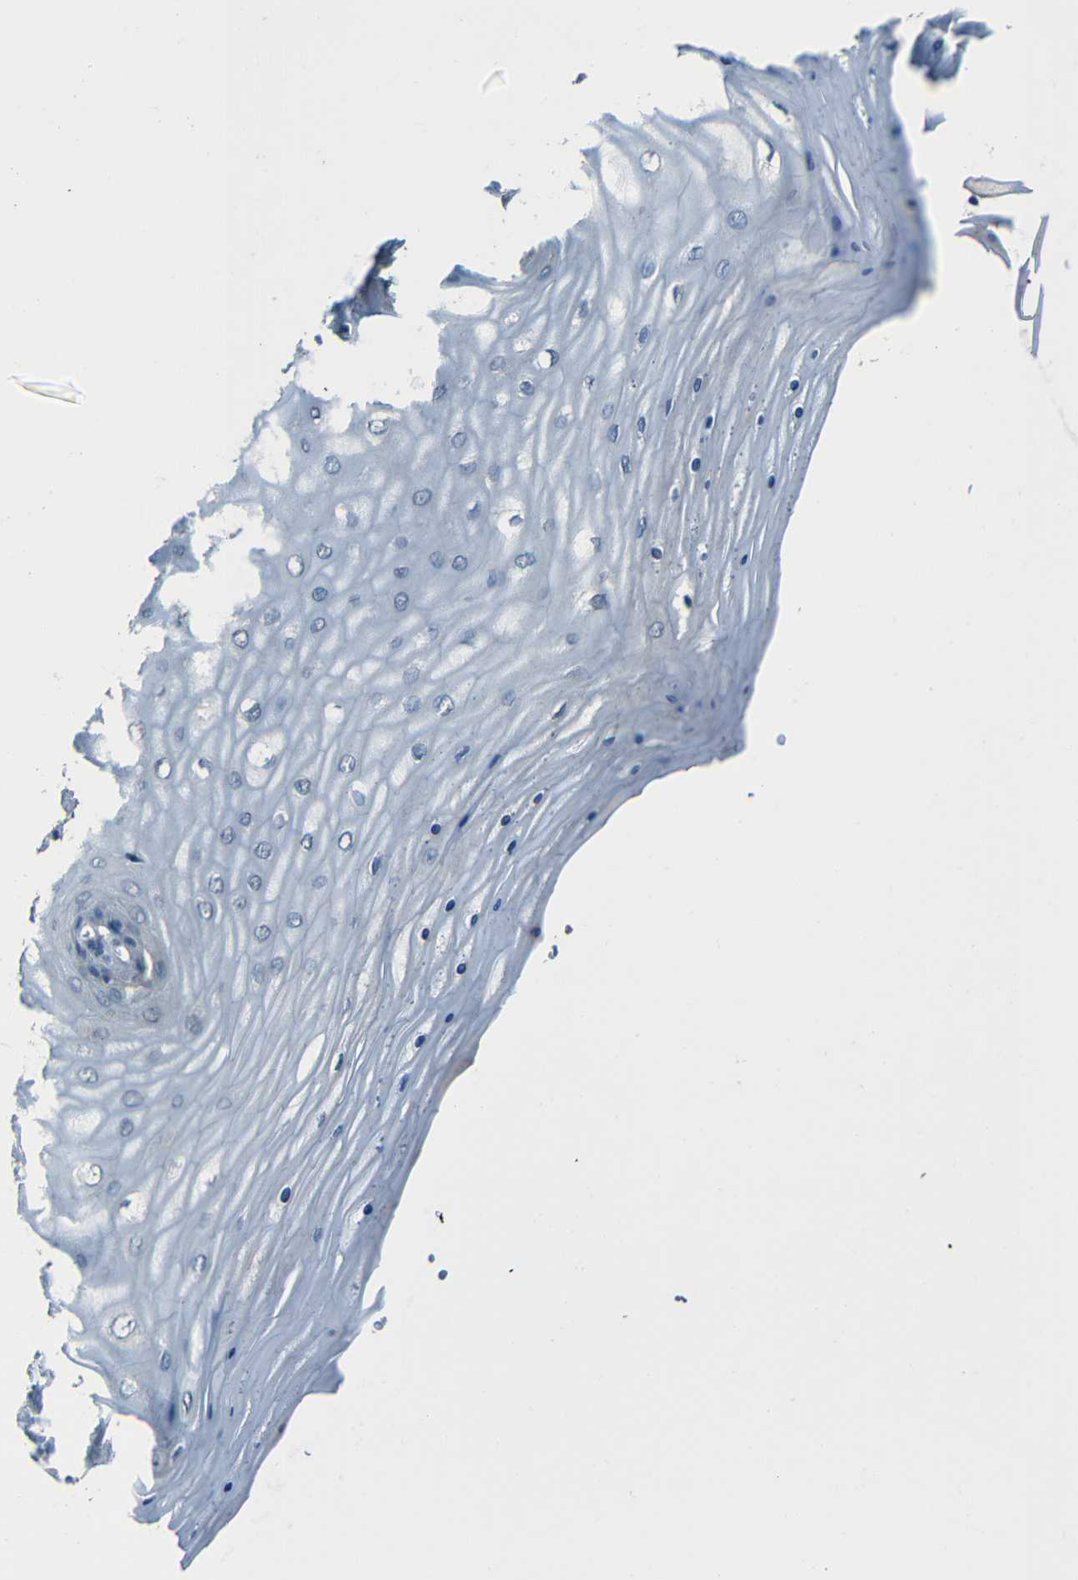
{"staining": {"intensity": "negative", "quantity": "none", "location": "none"}, "tissue": "cervix", "cell_type": "Squamous epithelial cells", "image_type": "normal", "snomed": [{"axis": "morphology", "description": "Normal tissue, NOS"}, {"axis": "topography", "description": "Cervix"}], "caption": "There is no significant positivity in squamous epithelial cells of cervix. (Brightfield microscopy of DAB (3,3'-diaminobenzidine) IHC at high magnification).", "gene": "SLA", "patient": {"sex": "female", "age": 55}}